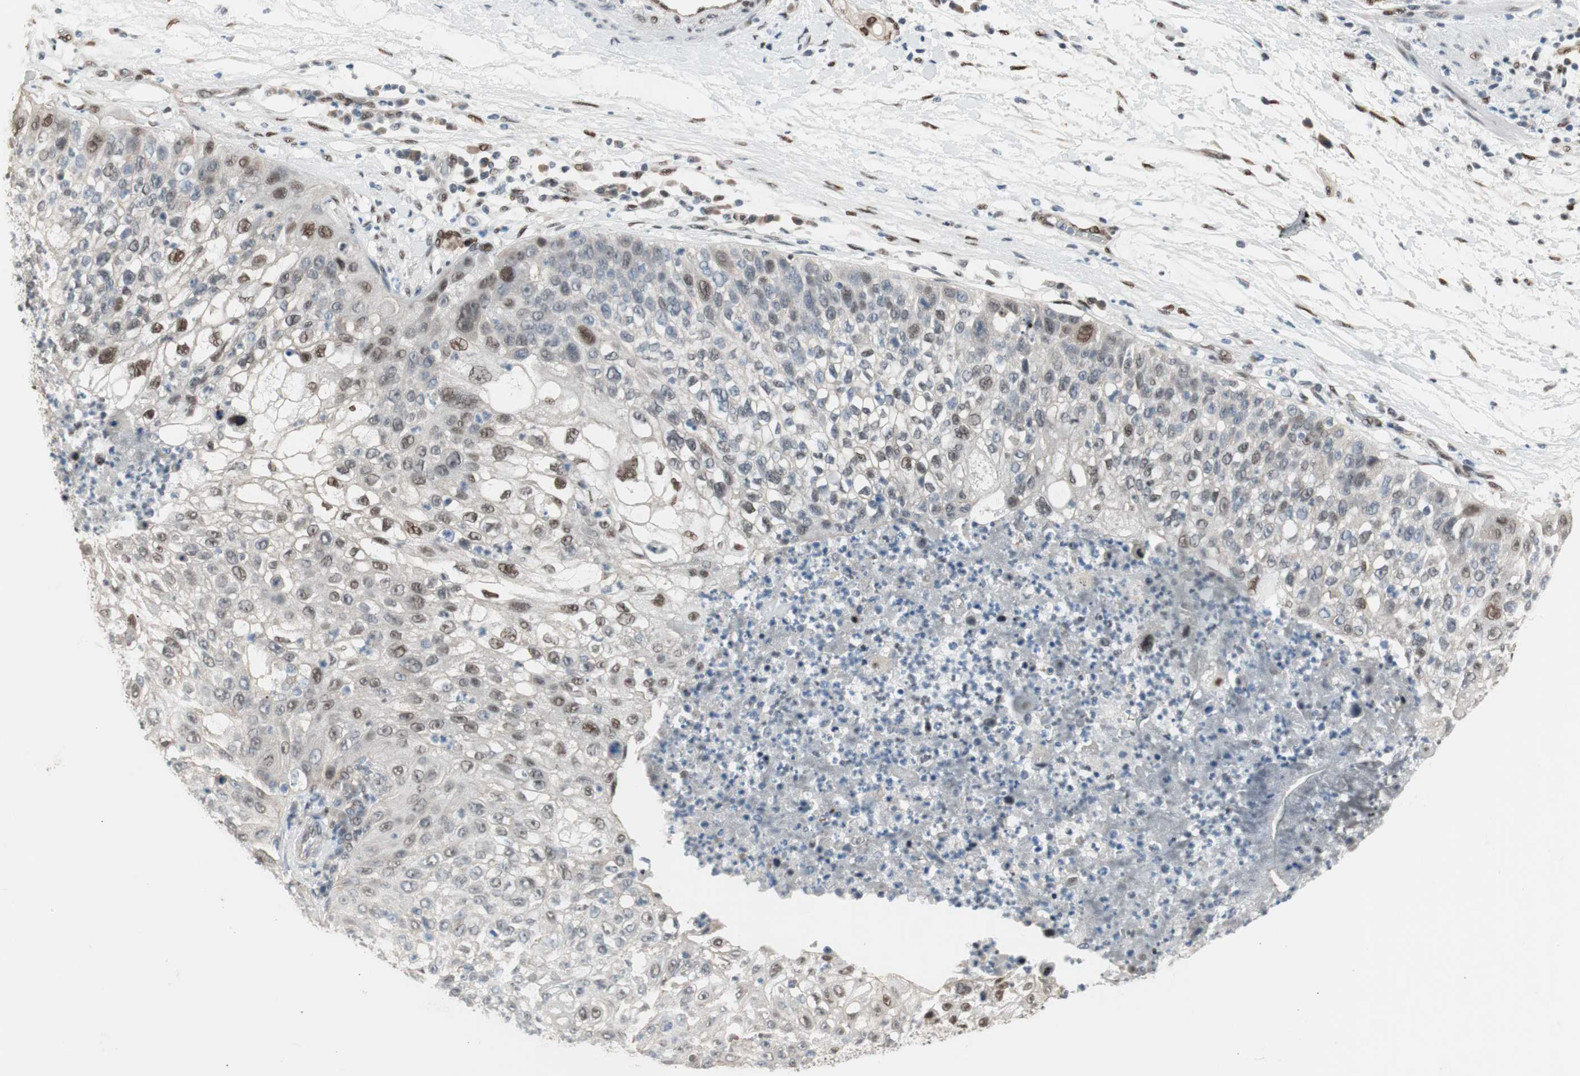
{"staining": {"intensity": "weak", "quantity": "25%-75%", "location": "nuclear"}, "tissue": "lung cancer", "cell_type": "Tumor cells", "image_type": "cancer", "snomed": [{"axis": "morphology", "description": "Inflammation, NOS"}, {"axis": "morphology", "description": "Squamous cell carcinoma, NOS"}, {"axis": "topography", "description": "Lymph node"}, {"axis": "topography", "description": "Soft tissue"}, {"axis": "topography", "description": "Lung"}], "caption": "Lung cancer (squamous cell carcinoma) was stained to show a protein in brown. There is low levels of weak nuclear expression in about 25%-75% of tumor cells.", "gene": "PML", "patient": {"sex": "male", "age": 66}}